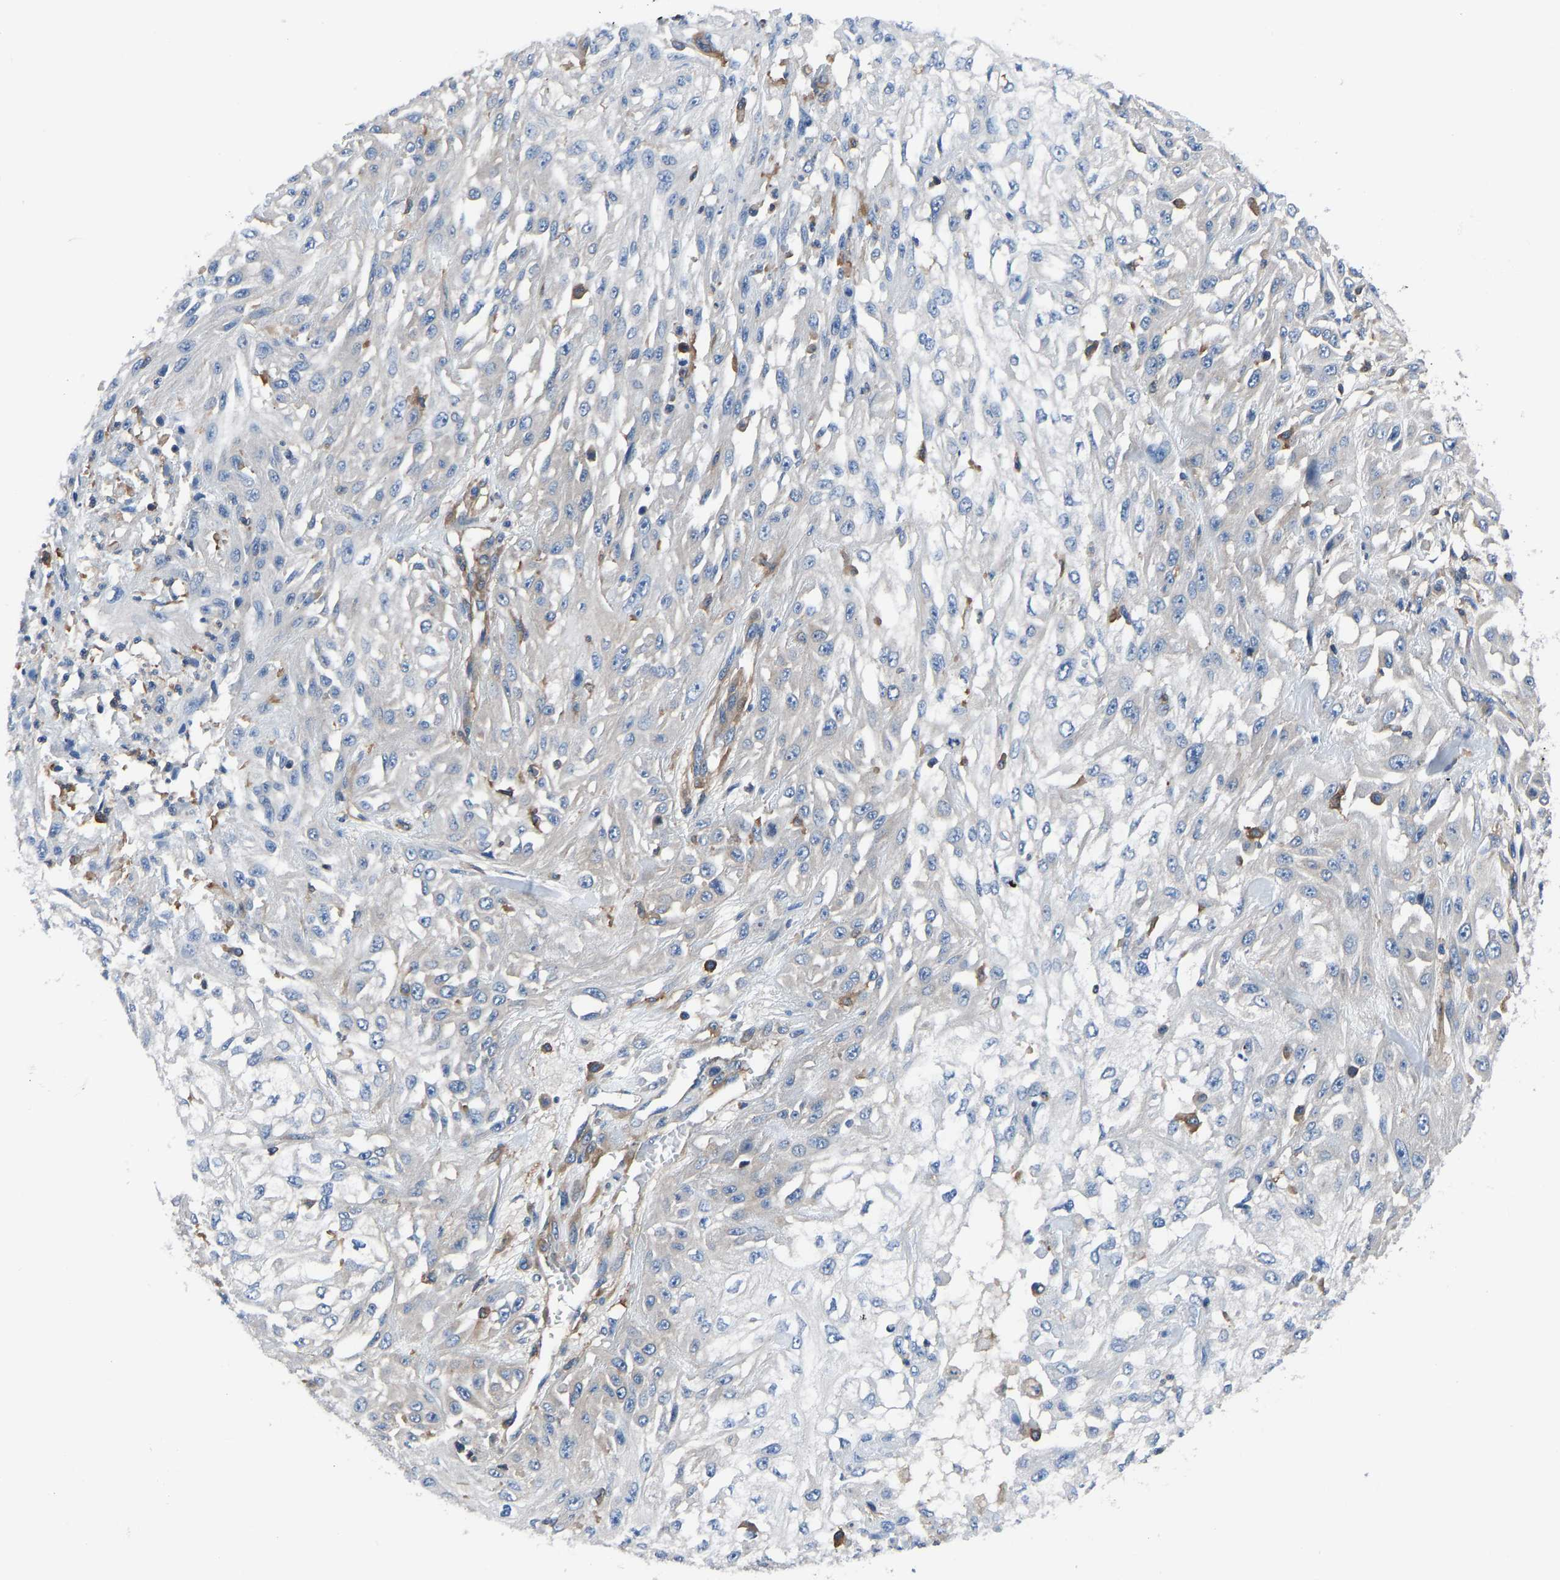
{"staining": {"intensity": "negative", "quantity": "none", "location": "none"}, "tissue": "skin cancer", "cell_type": "Tumor cells", "image_type": "cancer", "snomed": [{"axis": "morphology", "description": "Squamous cell carcinoma, NOS"}, {"axis": "morphology", "description": "Squamous cell carcinoma, metastatic, NOS"}, {"axis": "topography", "description": "Skin"}, {"axis": "topography", "description": "Lymph node"}], "caption": "A histopathology image of metastatic squamous cell carcinoma (skin) stained for a protein shows no brown staining in tumor cells.", "gene": "PRKAR1A", "patient": {"sex": "male", "age": 75}}